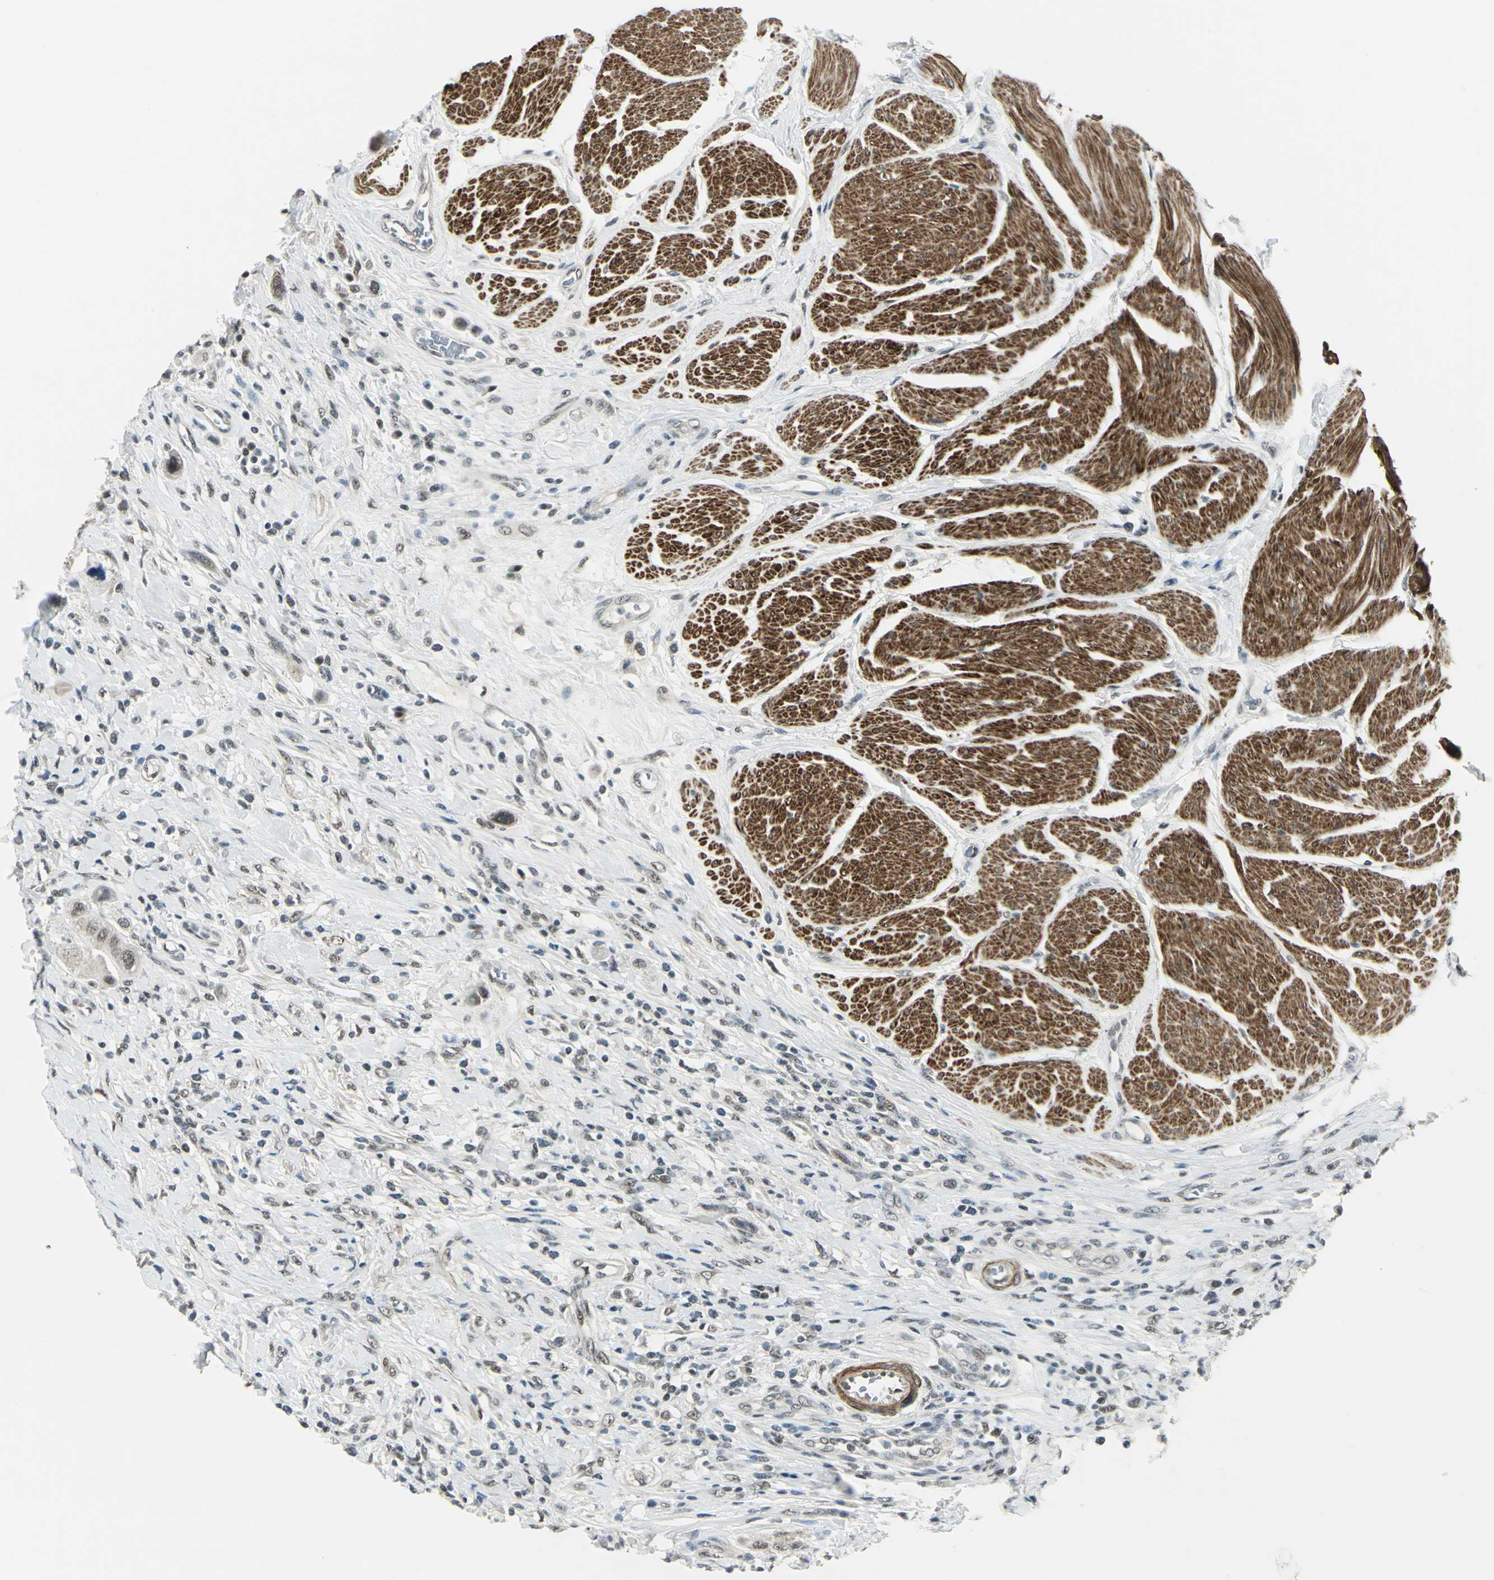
{"staining": {"intensity": "weak", "quantity": "25%-75%", "location": "cytoplasmic/membranous,nuclear"}, "tissue": "urothelial cancer", "cell_type": "Tumor cells", "image_type": "cancer", "snomed": [{"axis": "morphology", "description": "Urothelial carcinoma, High grade"}, {"axis": "topography", "description": "Urinary bladder"}], "caption": "Urothelial cancer tissue displays weak cytoplasmic/membranous and nuclear expression in approximately 25%-75% of tumor cells", "gene": "MTA1", "patient": {"sex": "male", "age": 50}}